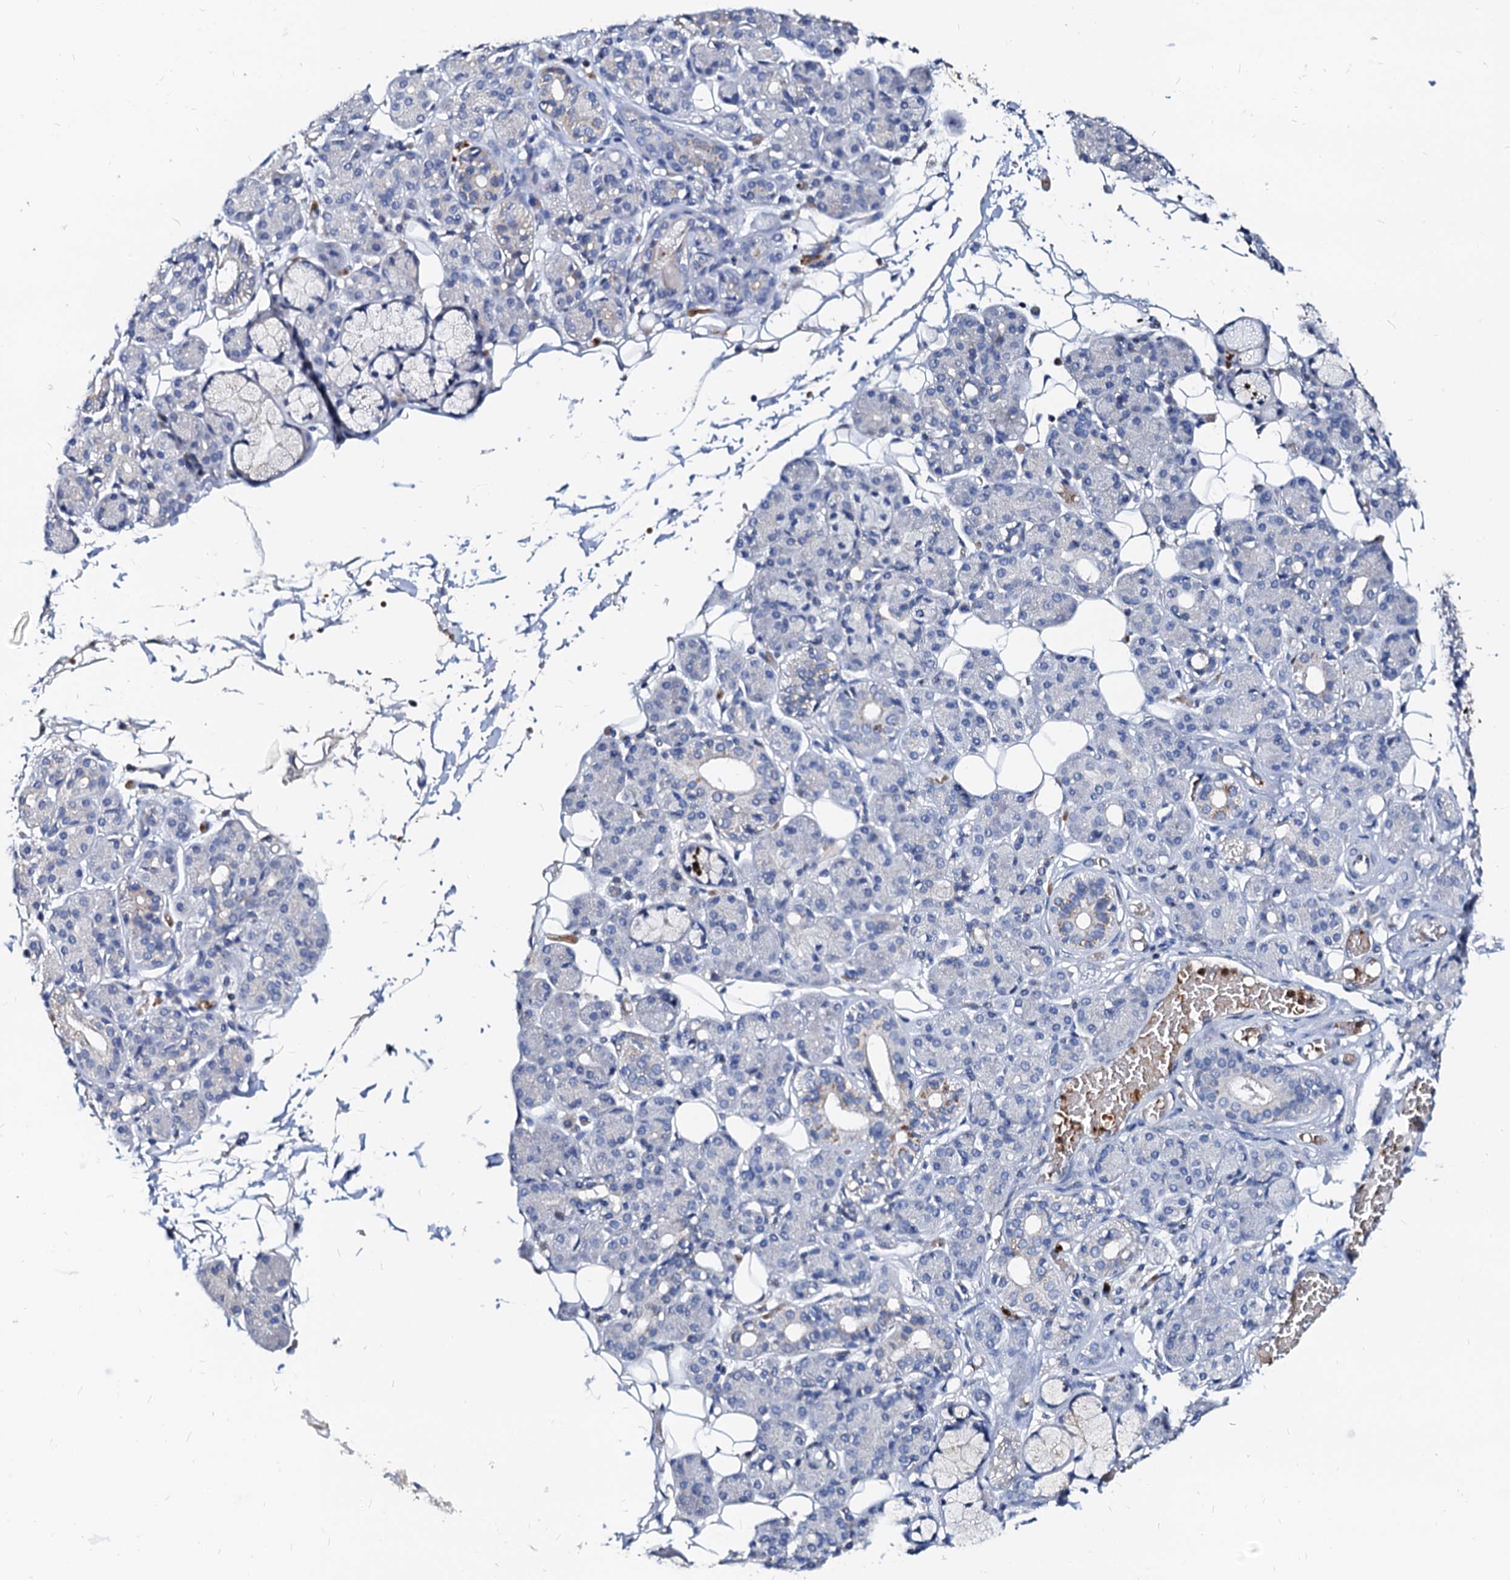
{"staining": {"intensity": "negative", "quantity": "none", "location": "none"}, "tissue": "salivary gland", "cell_type": "Glandular cells", "image_type": "normal", "snomed": [{"axis": "morphology", "description": "Normal tissue, NOS"}, {"axis": "topography", "description": "Salivary gland"}], "caption": "IHC histopathology image of unremarkable salivary gland stained for a protein (brown), which exhibits no positivity in glandular cells.", "gene": "RAB27A", "patient": {"sex": "male", "age": 63}}